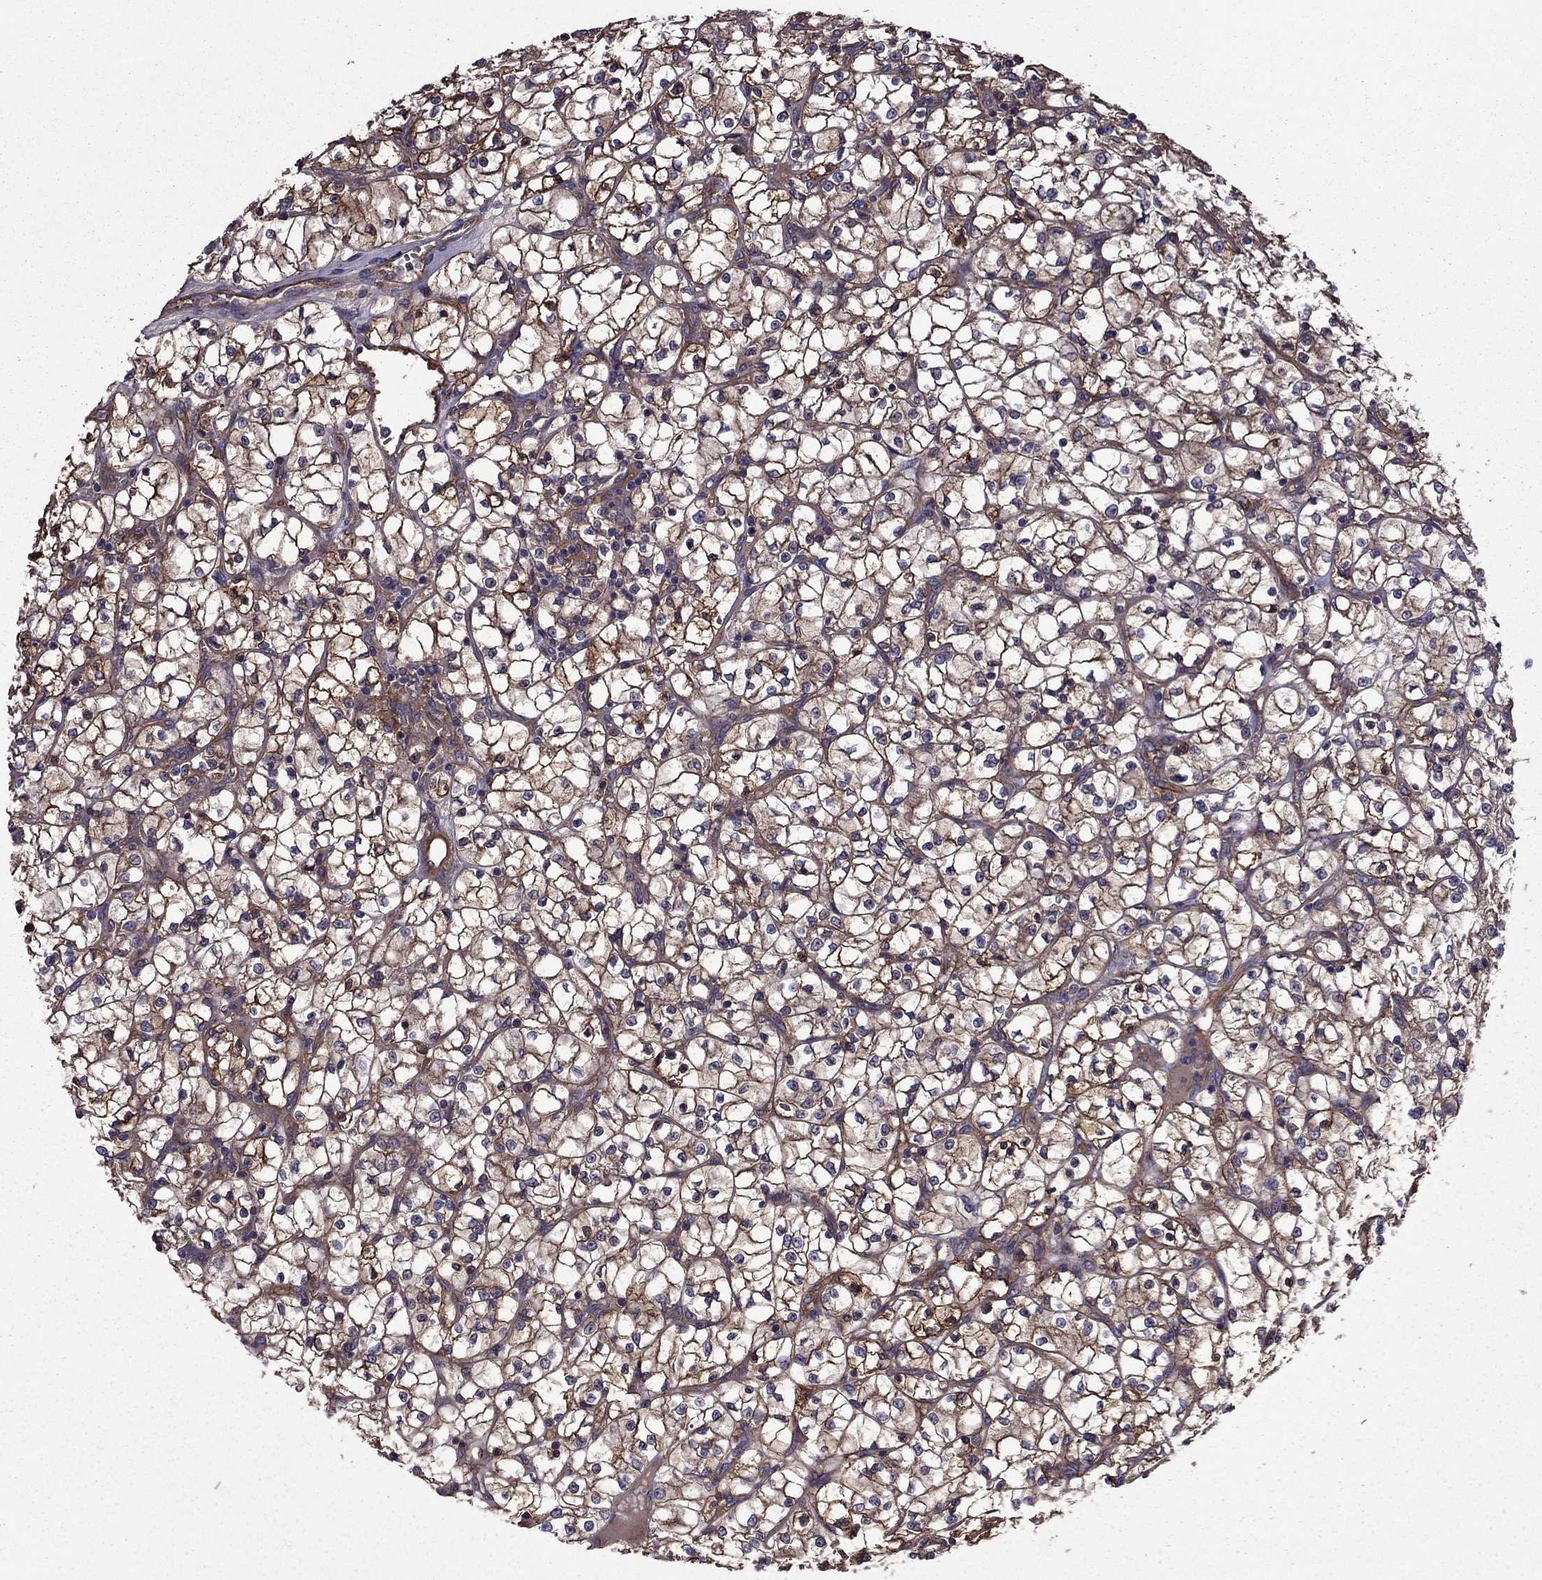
{"staining": {"intensity": "strong", "quantity": ">75%", "location": "cytoplasmic/membranous"}, "tissue": "renal cancer", "cell_type": "Tumor cells", "image_type": "cancer", "snomed": [{"axis": "morphology", "description": "Adenocarcinoma, NOS"}, {"axis": "topography", "description": "Kidney"}], "caption": "Protein expression analysis of renal cancer exhibits strong cytoplasmic/membranous expression in approximately >75% of tumor cells. (Stains: DAB in brown, nuclei in blue, Microscopy: brightfield microscopy at high magnification).", "gene": "ITGB1", "patient": {"sex": "female", "age": 64}}